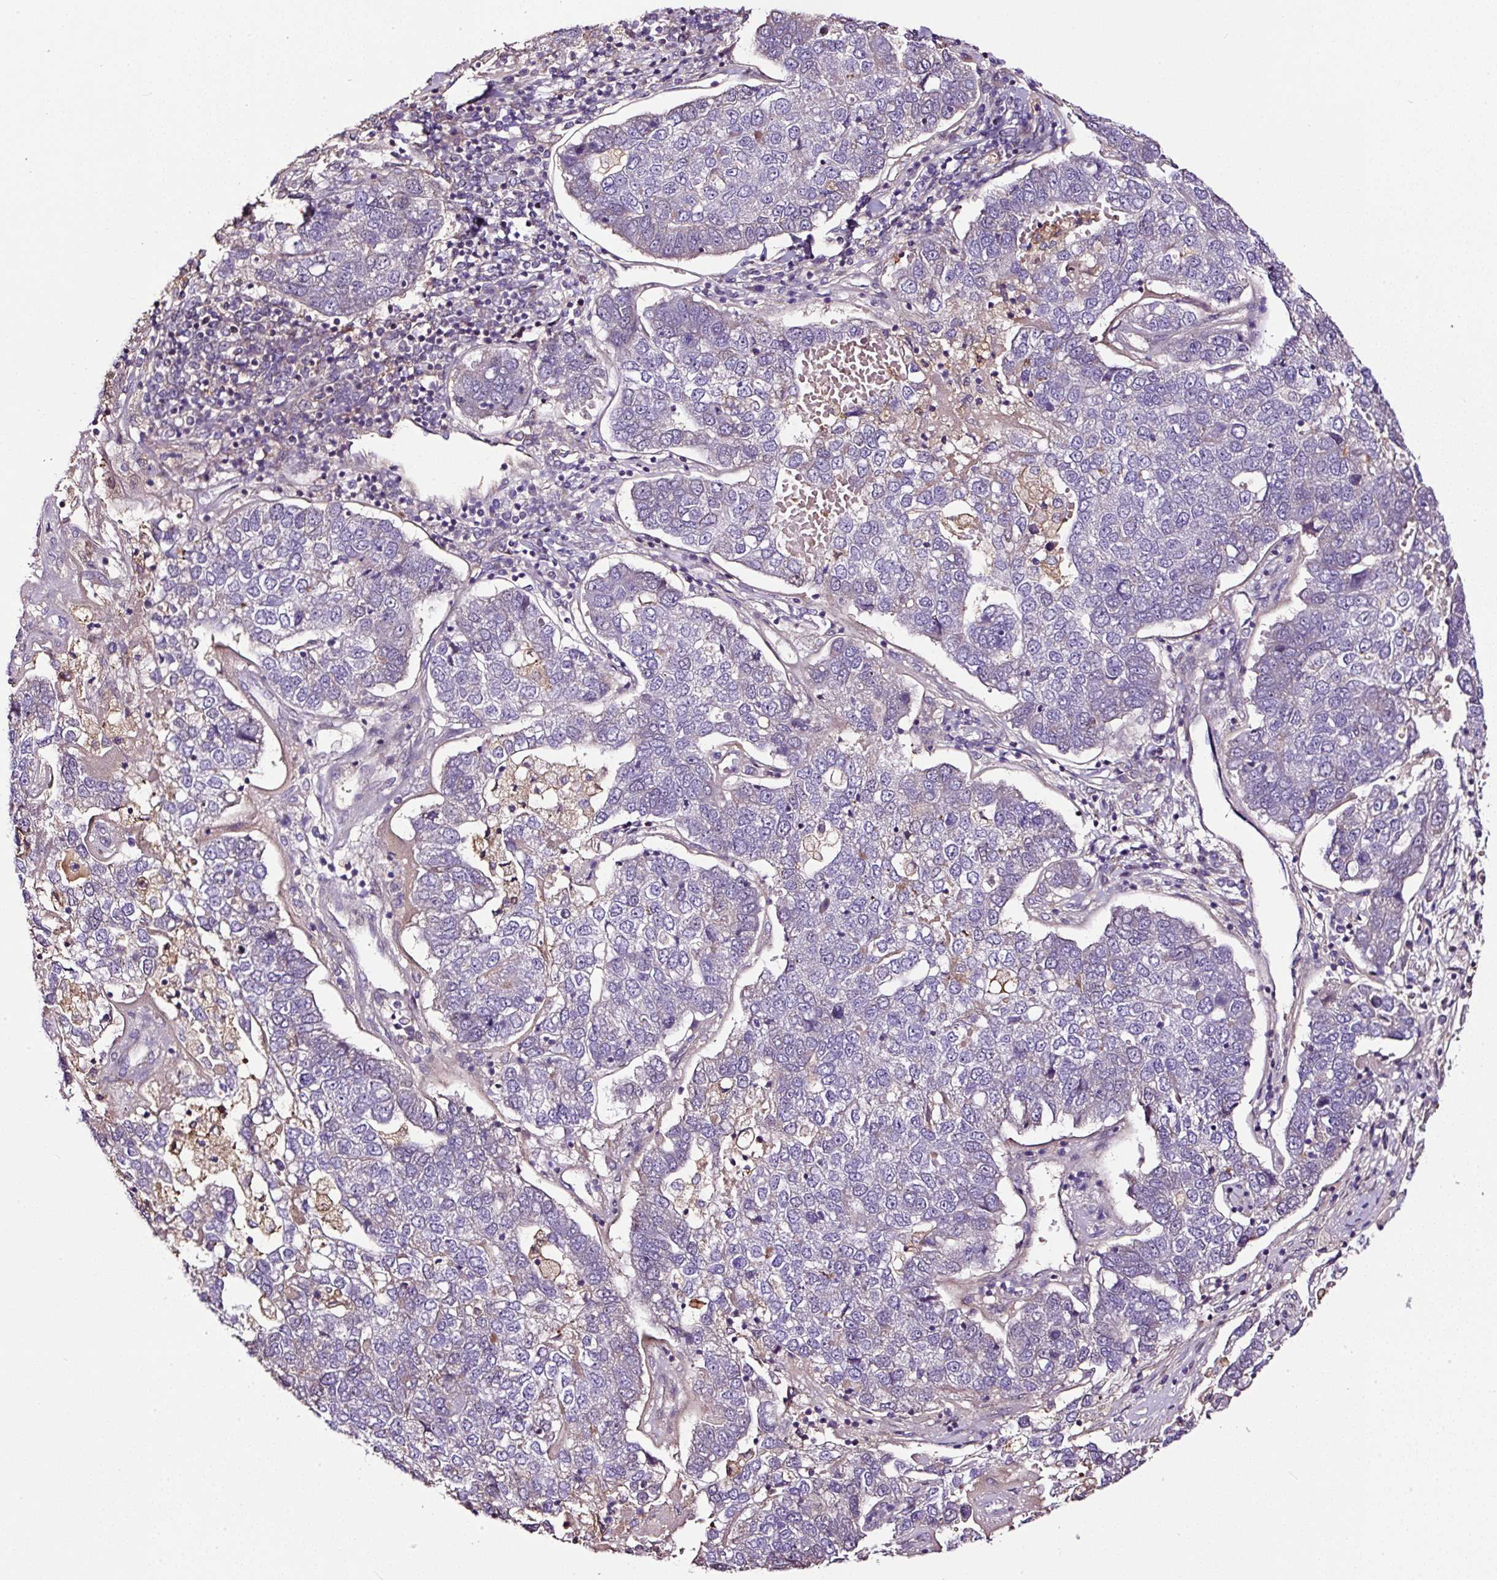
{"staining": {"intensity": "negative", "quantity": "none", "location": "none"}, "tissue": "pancreatic cancer", "cell_type": "Tumor cells", "image_type": "cancer", "snomed": [{"axis": "morphology", "description": "Adenocarcinoma, NOS"}, {"axis": "topography", "description": "Pancreas"}], "caption": "Pancreatic cancer (adenocarcinoma) was stained to show a protein in brown. There is no significant positivity in tumor cells.", "gene": "LRRC24", "patient": {"sex": "female", "age": 61}}